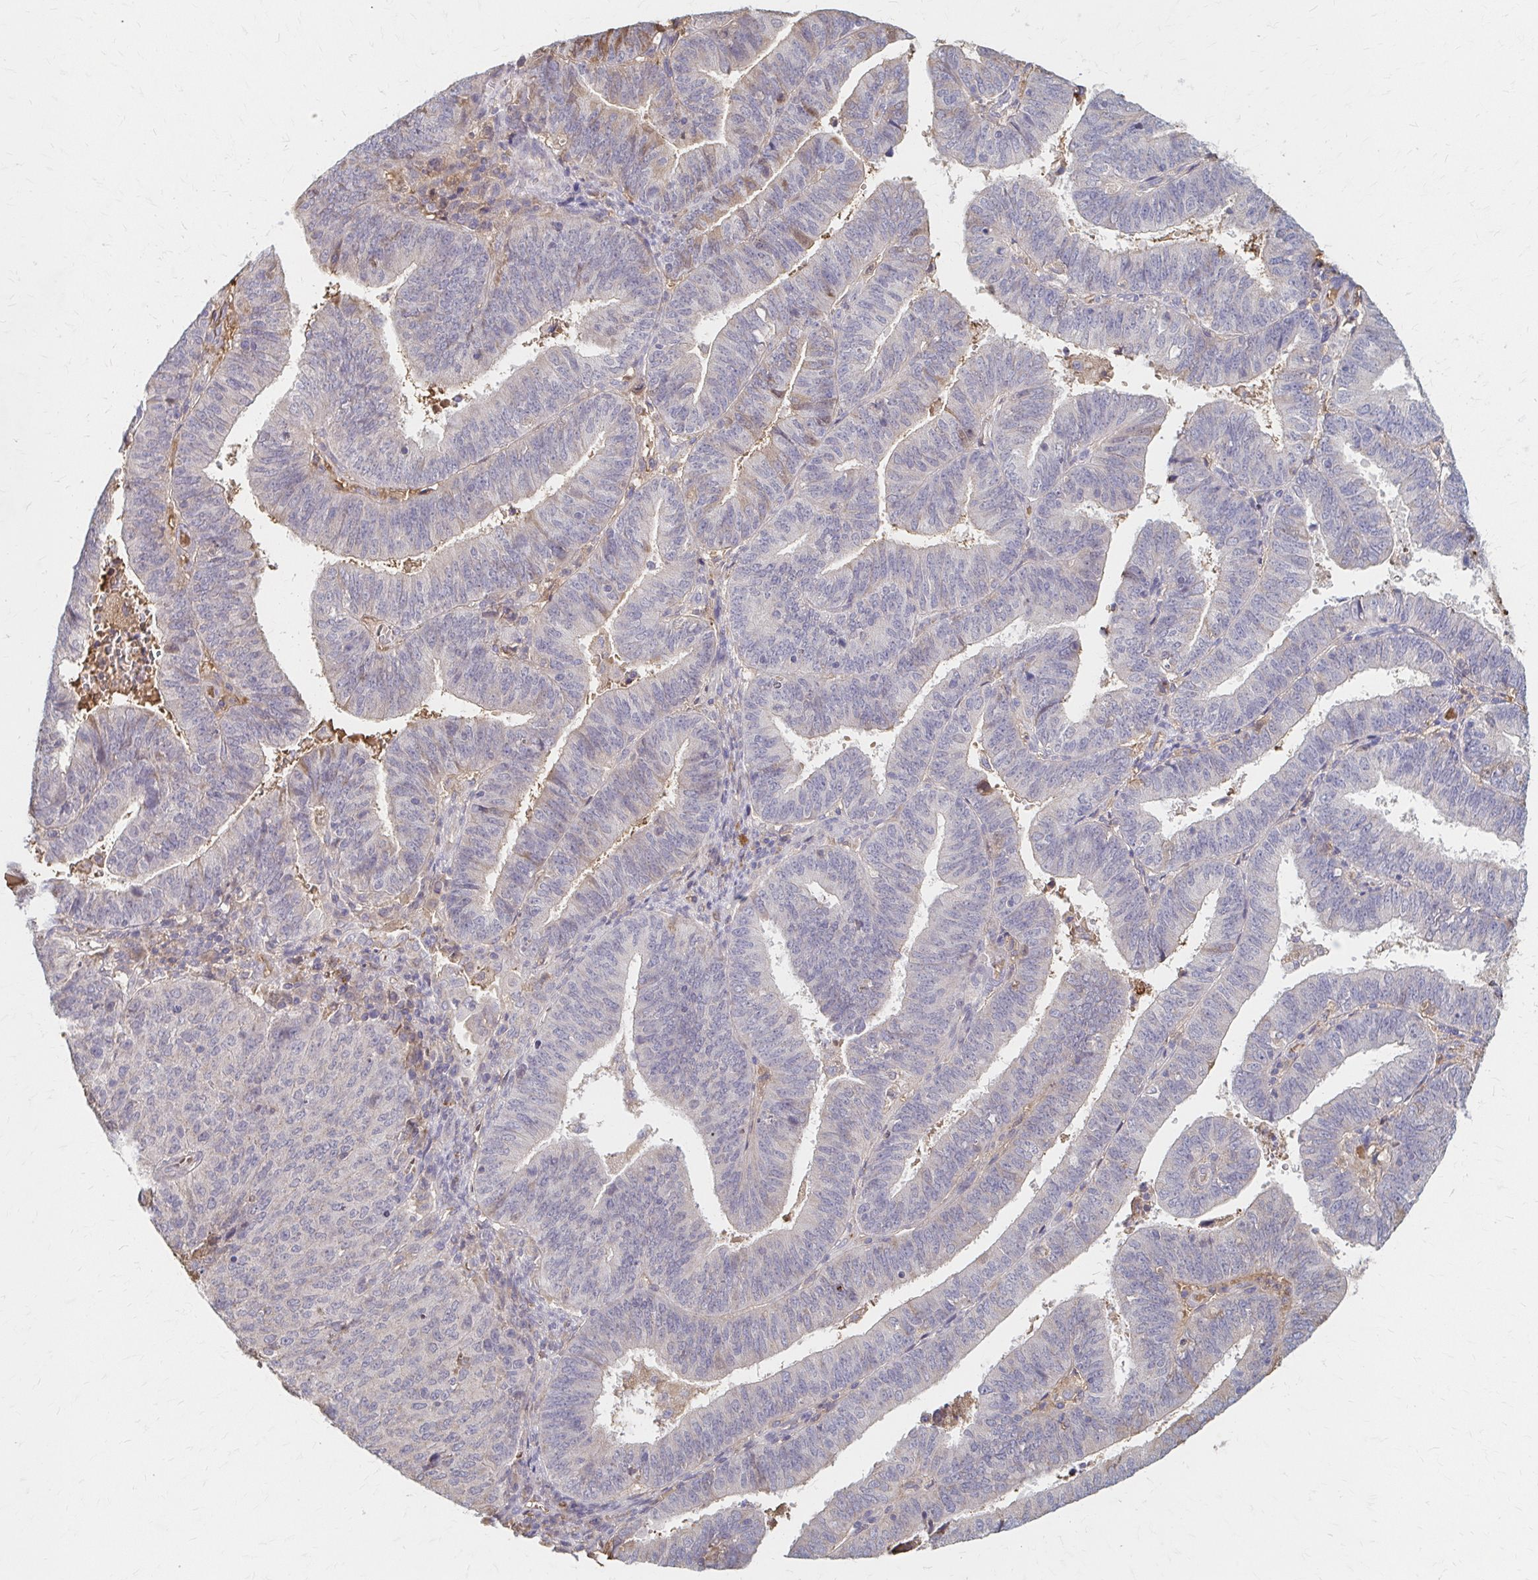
{"staining": {"intensity": "negative", "quantity": "none", "location": "none"}, "tissue": "endometrial cancer", "cell_type": "Tumor cells", "image_type": "cancer", "snomed": [{"axis": "morphology", "description": "Adenocarcinoma, NOS"}, {"axis": "topography", "description": "Endometrium"}], "caption": "Tumor cells show no significant staining in endometrial cancer (adenocarcinoma). (DAB (3,3'-diaminobenzidine) immunohistochemistry with hematoxylin counter stain).", "gene": "HMGCS2", "patient": {"sex": "female", "age": 82}}